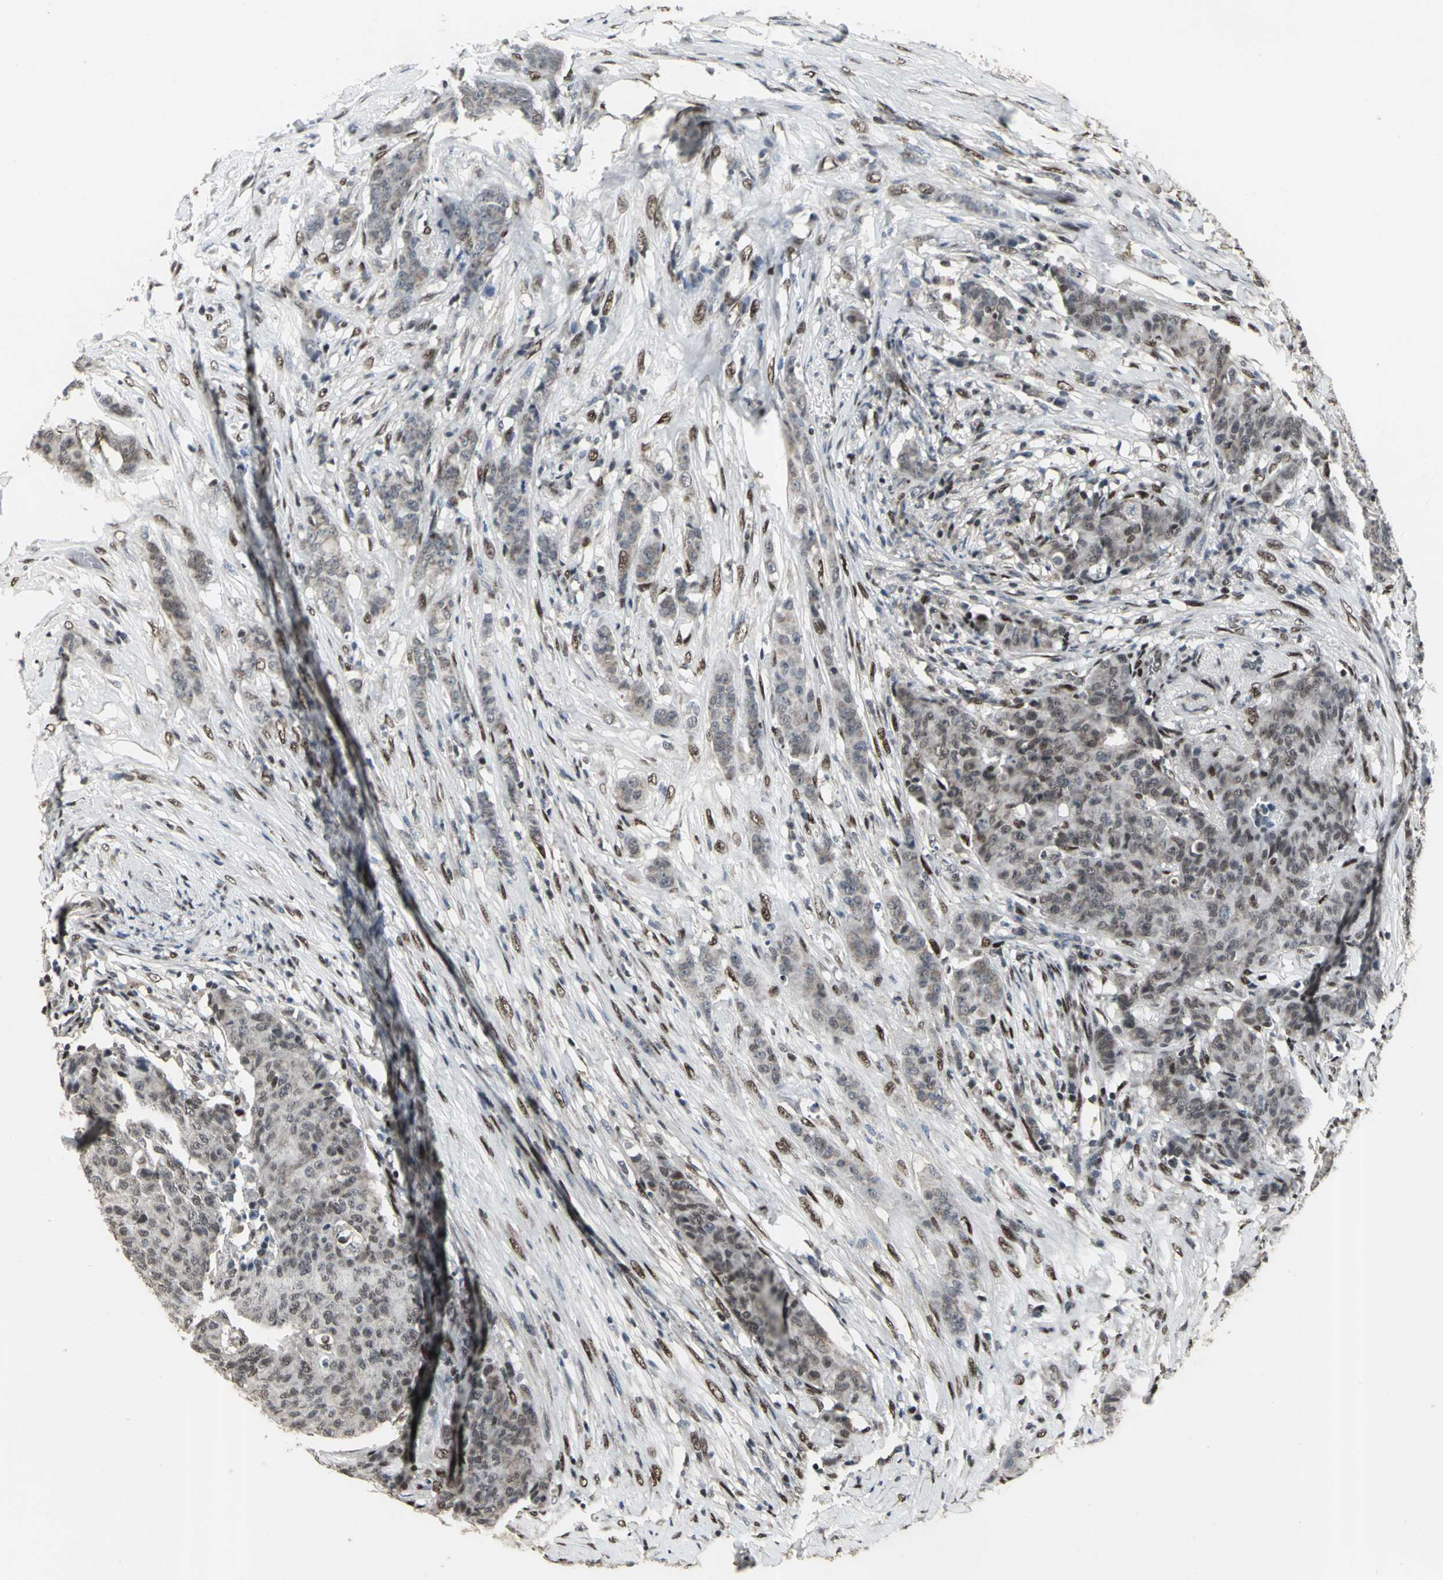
{"staining": {"intensity": "weak", "quantity": "<25%", "location": "nuclear"}, "tissue": "breast cancer", "cell_type": "Tumor cells", "image_type": "cancer", "snomed": [{"axis": "morphology", "description": "Duct carcinoma"}, {"axis": "topography", "description": "Breast"}], "caption": "An IHC micrograph of breast cancer is shown. There is no staining in tumor cells of breast cancer.", "gene": "SRF", "patient": {"sex": "female", "age": 40}}